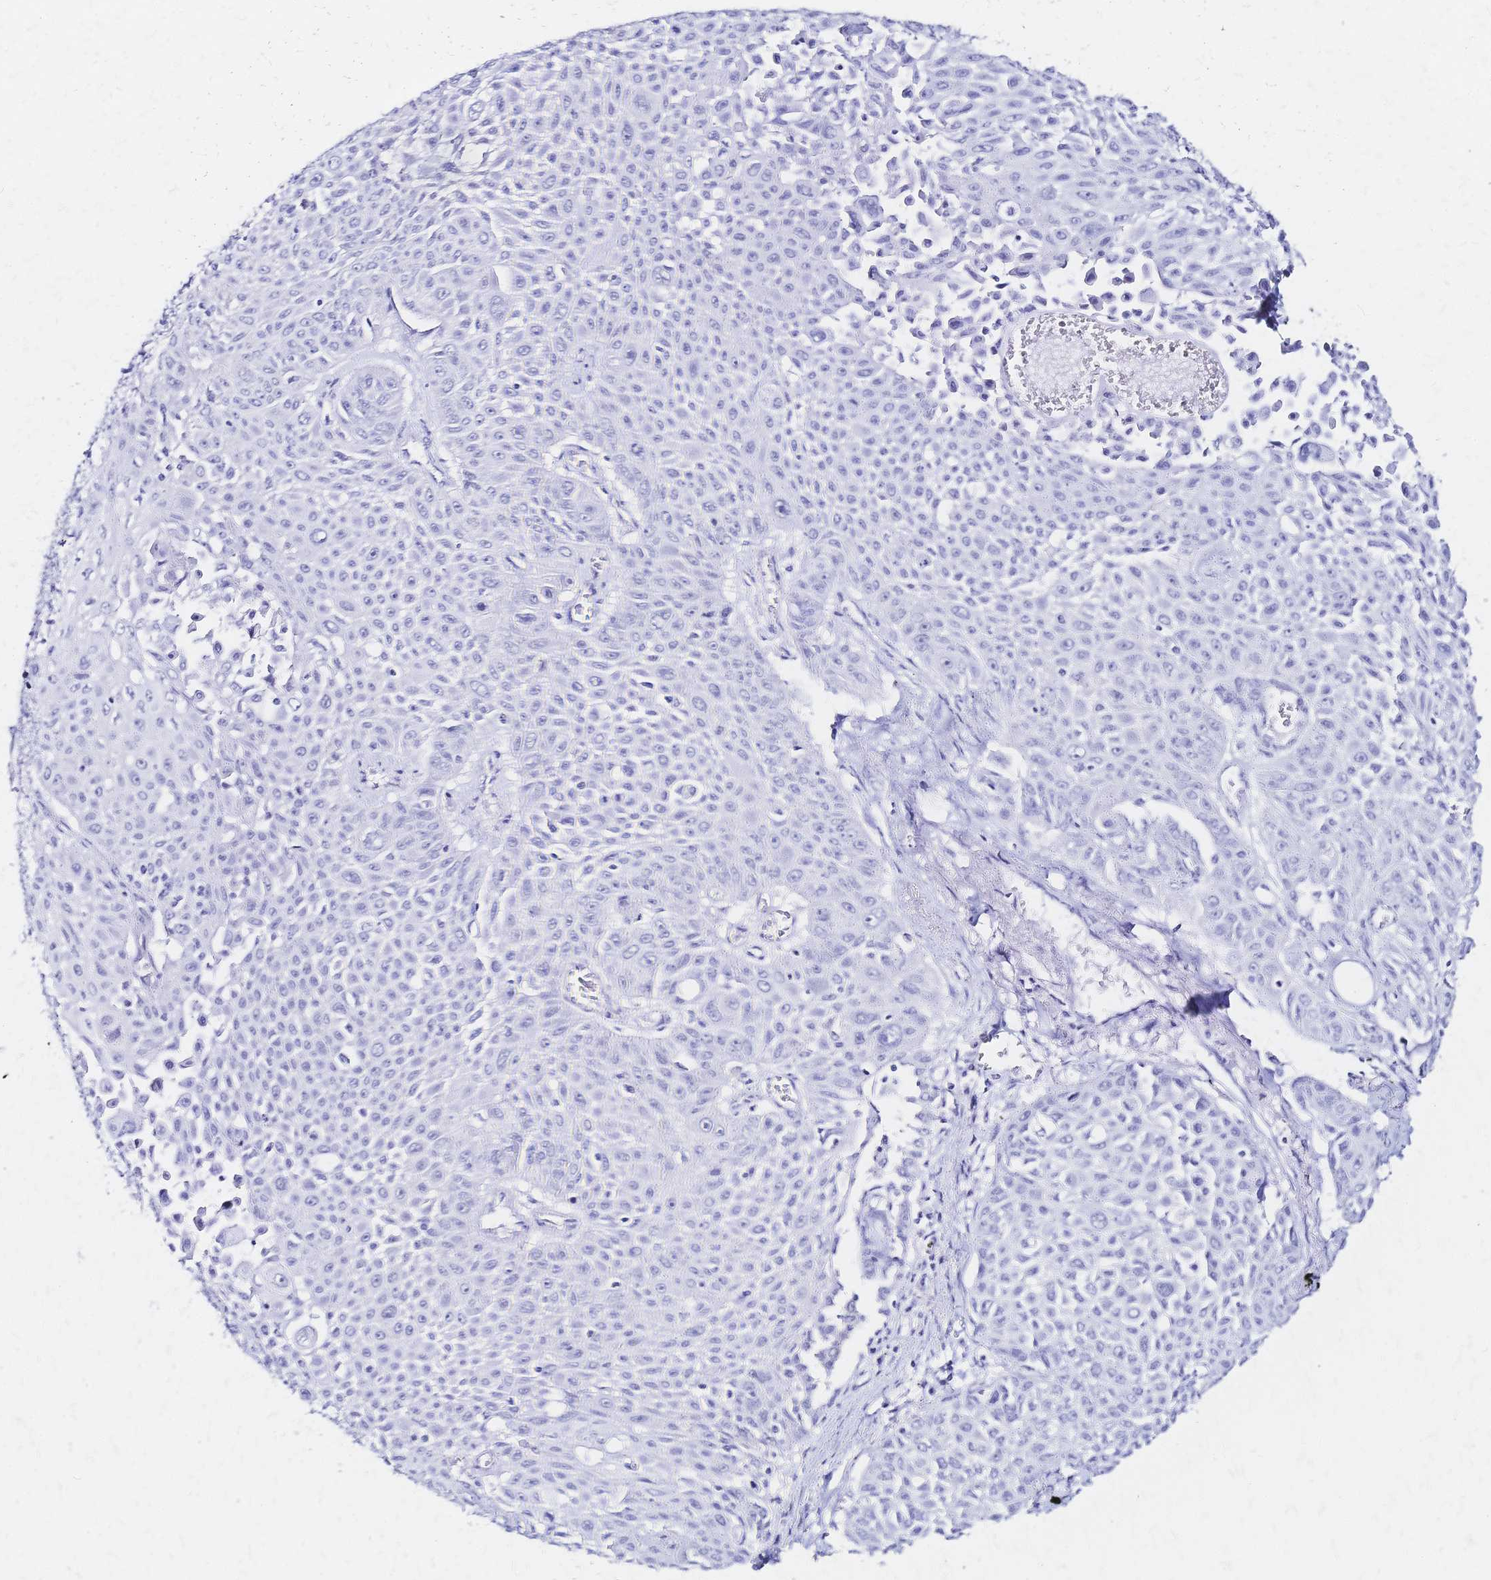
{"staining": {"intensity": "negative", "quantity": "none", "location": "none"}, "tissue": "lung cancer", "cell_type": "Tumor cells", "image_type": "cancer", "snomed": [{"axis": "morphology", "description": "Squamous cell carcinoma, NOS"}, {"axis": "morphology", "description": "Squamous cell carcinoma, metastatic, NOS"}, {"axis": "topography", "description": "Lymph node"}, {"axis": "topography", "description": "Lung"}], "caption": "Immunohistochemical staining of human lung squamous cell carcinoma displays no significant staining in tumor cells.", "gene": "SLC5A1", "patient": {"sex": "female", "age": 62}}